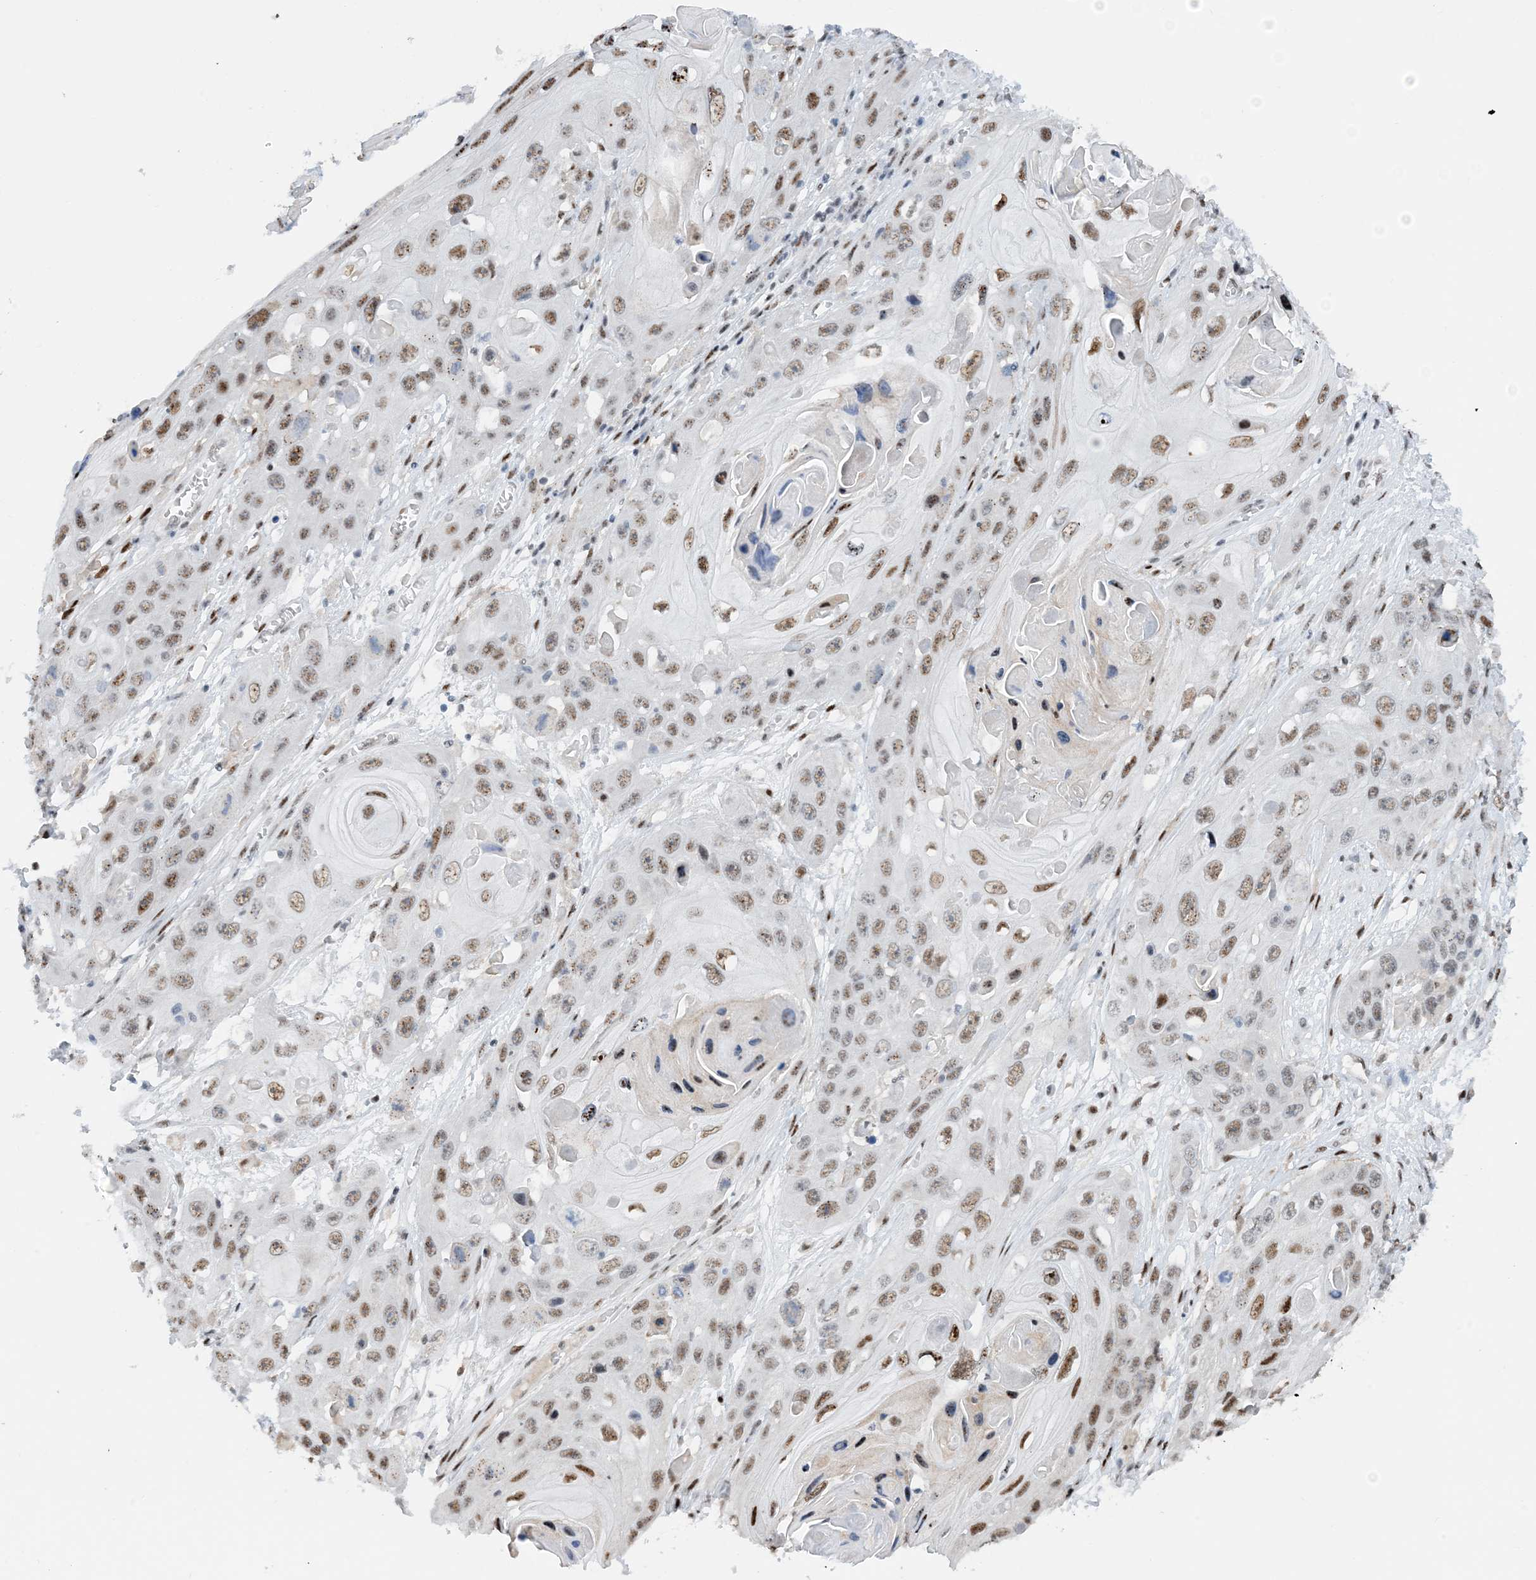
{"staining": {"intensity": "moderate", "quantity": ">75%", "location": "nuclear"}, "tissue": "skin cancer", "cell_type": "Tumor cells", "image_type": "cancer", "snomed": [{"axis": "morphology", "description": "Squamous cell carcinoma, NOS"}, {"axis": "topography", "description": "Skin"}], "caption": "Human skin cancer stained with a protein marker demonstrates moderate staining in tumor cells.", "gene": "HEMK1", "patient": {"sex": "male", "age": 55}}